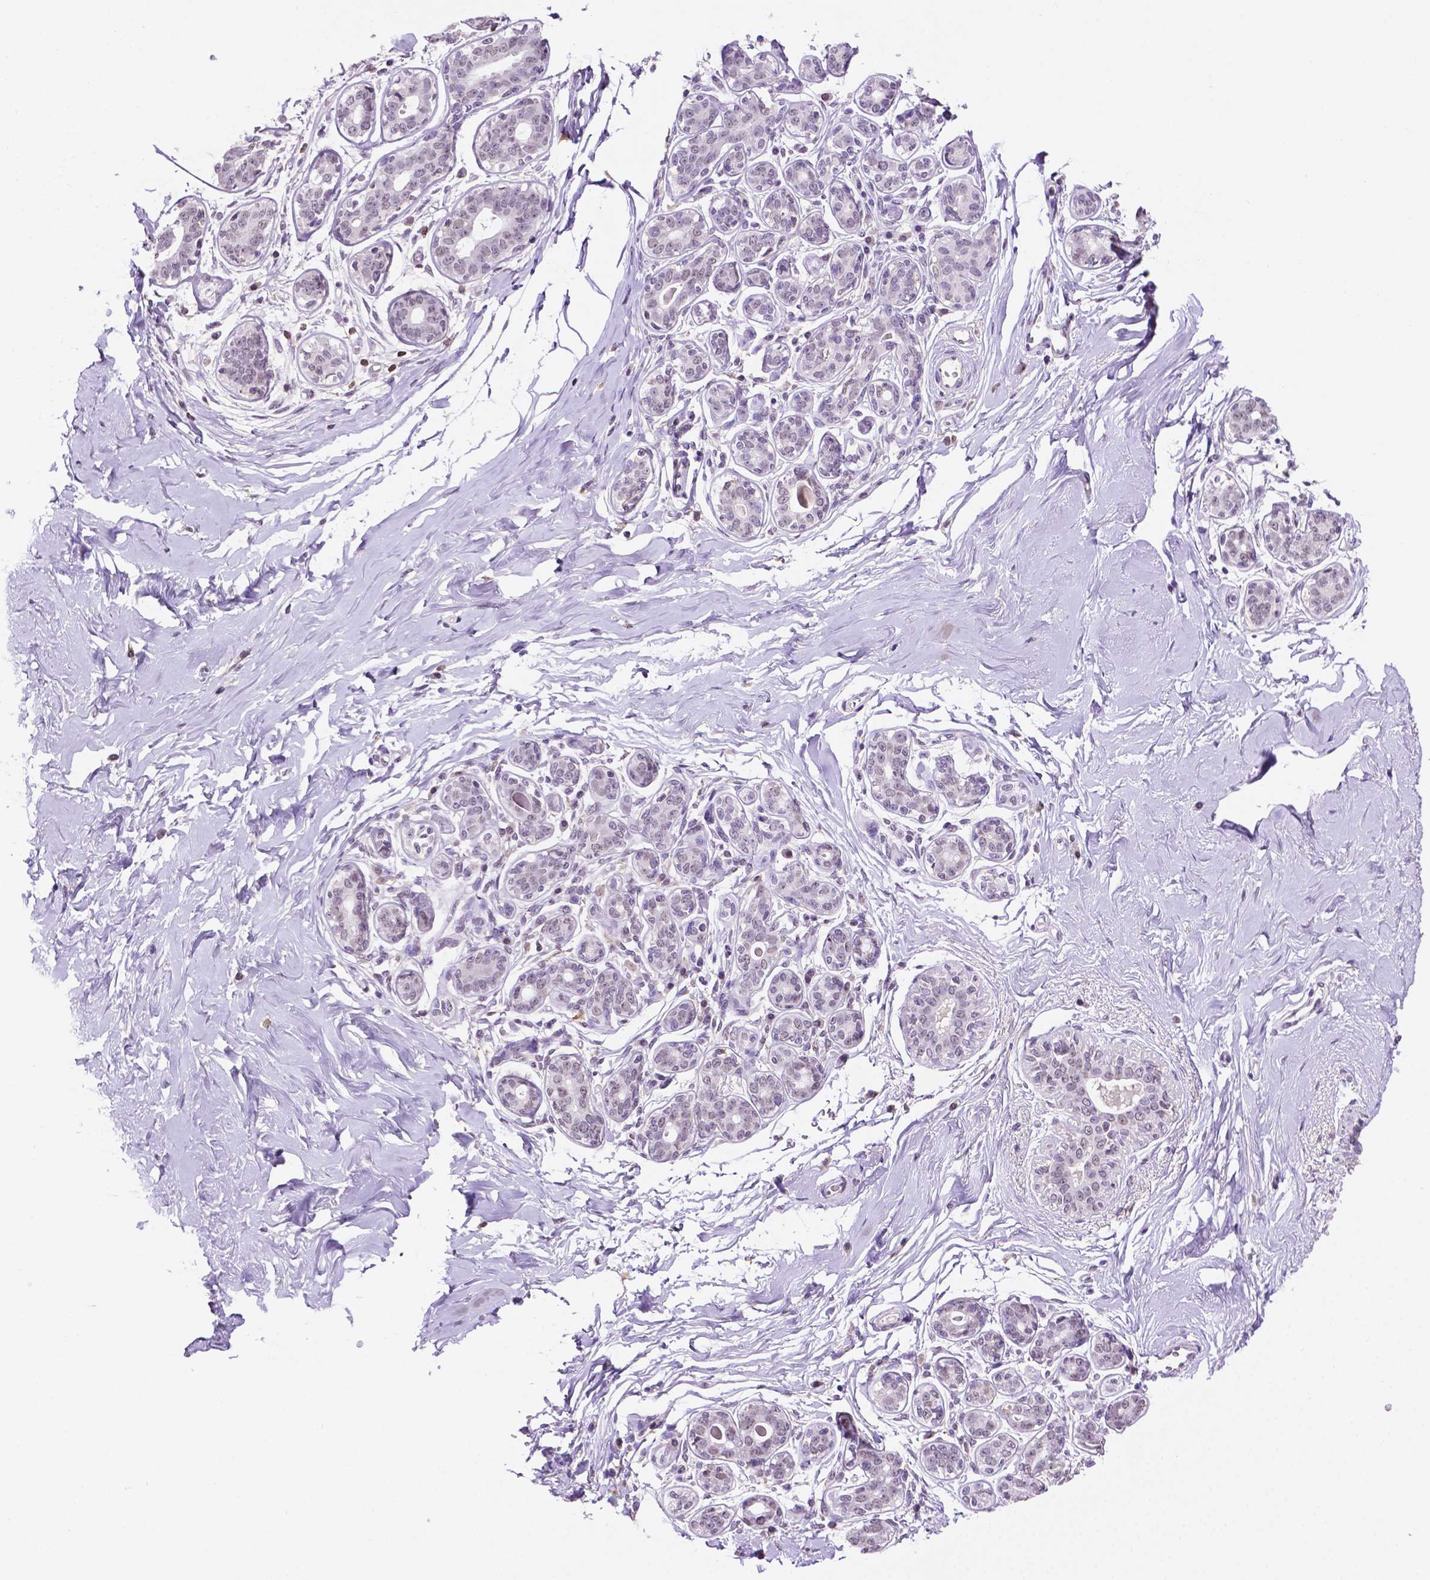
{"staining": {"intensity": "negative", "quantity": "none", "location": "none"}, "tissue": "breast", "cell_type": "Adipocytes", "image_type": "normal", "snomed": [{"axis": "morphology", "description": "Normal tissue, NOS"}, {"axis": "topography", "description": "Skin"}, {"axis": "topography", "description": "Breast"}], "caption": "Adipocytes show no significant positivity in benign breast. (DAB IHC, high magnification).", "gene": "PTPN6", "patient": {"sex": "female", "age": 43}}